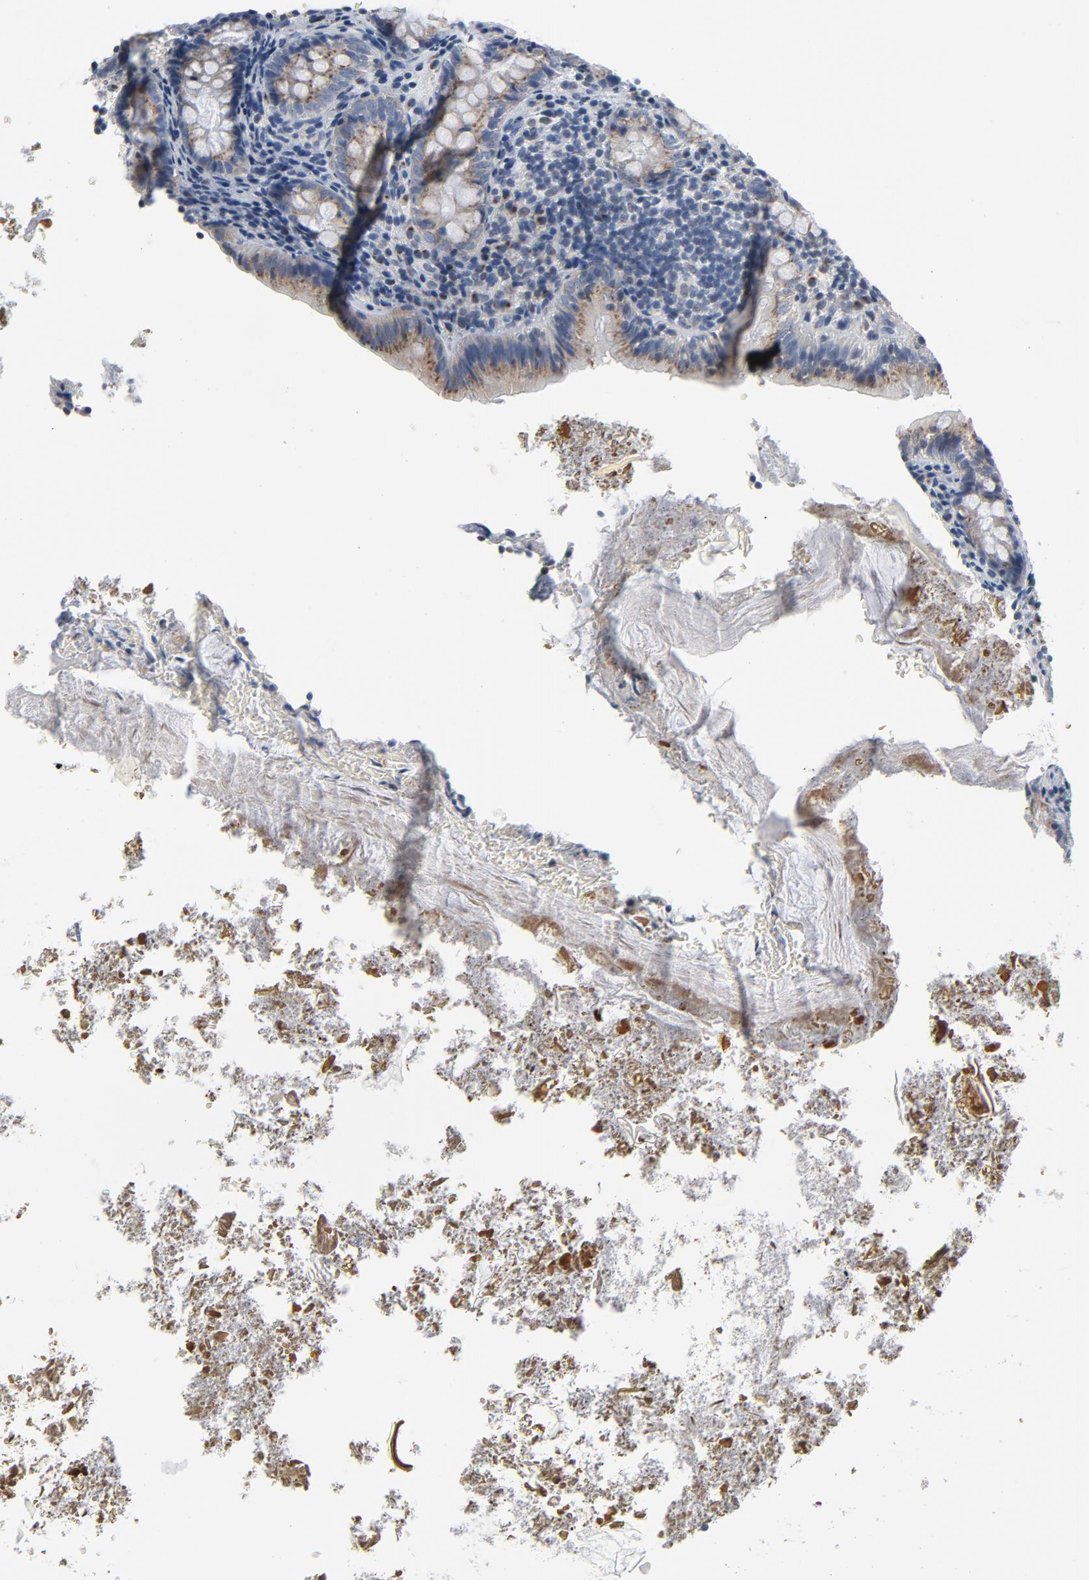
{"staining": {"intensity": "moderate", "quantity": ">75%", "location": "cytoplasmic/membranous"}, "tissue": "appendix", "cell_type": "Glandular cells", "image_type": "normal", "snomed": [{"axis": "morphology", "description": "Normal tissue, NOS"}, {"axis": "topography", "description": "Appendix"}], "caption": "High-magnification brightfield microscopy of normal appendix stained with DAB (3,3'-diaminobenzidine) (brown) and counterstained with hematoxylin (blue). glandular cells exhibit moderate cytoplasmic/membranous positivity is appreciated in approximately>75% of cells.", "gene": "YIPF6", "patient": {"sex": "female", "age": 10}}